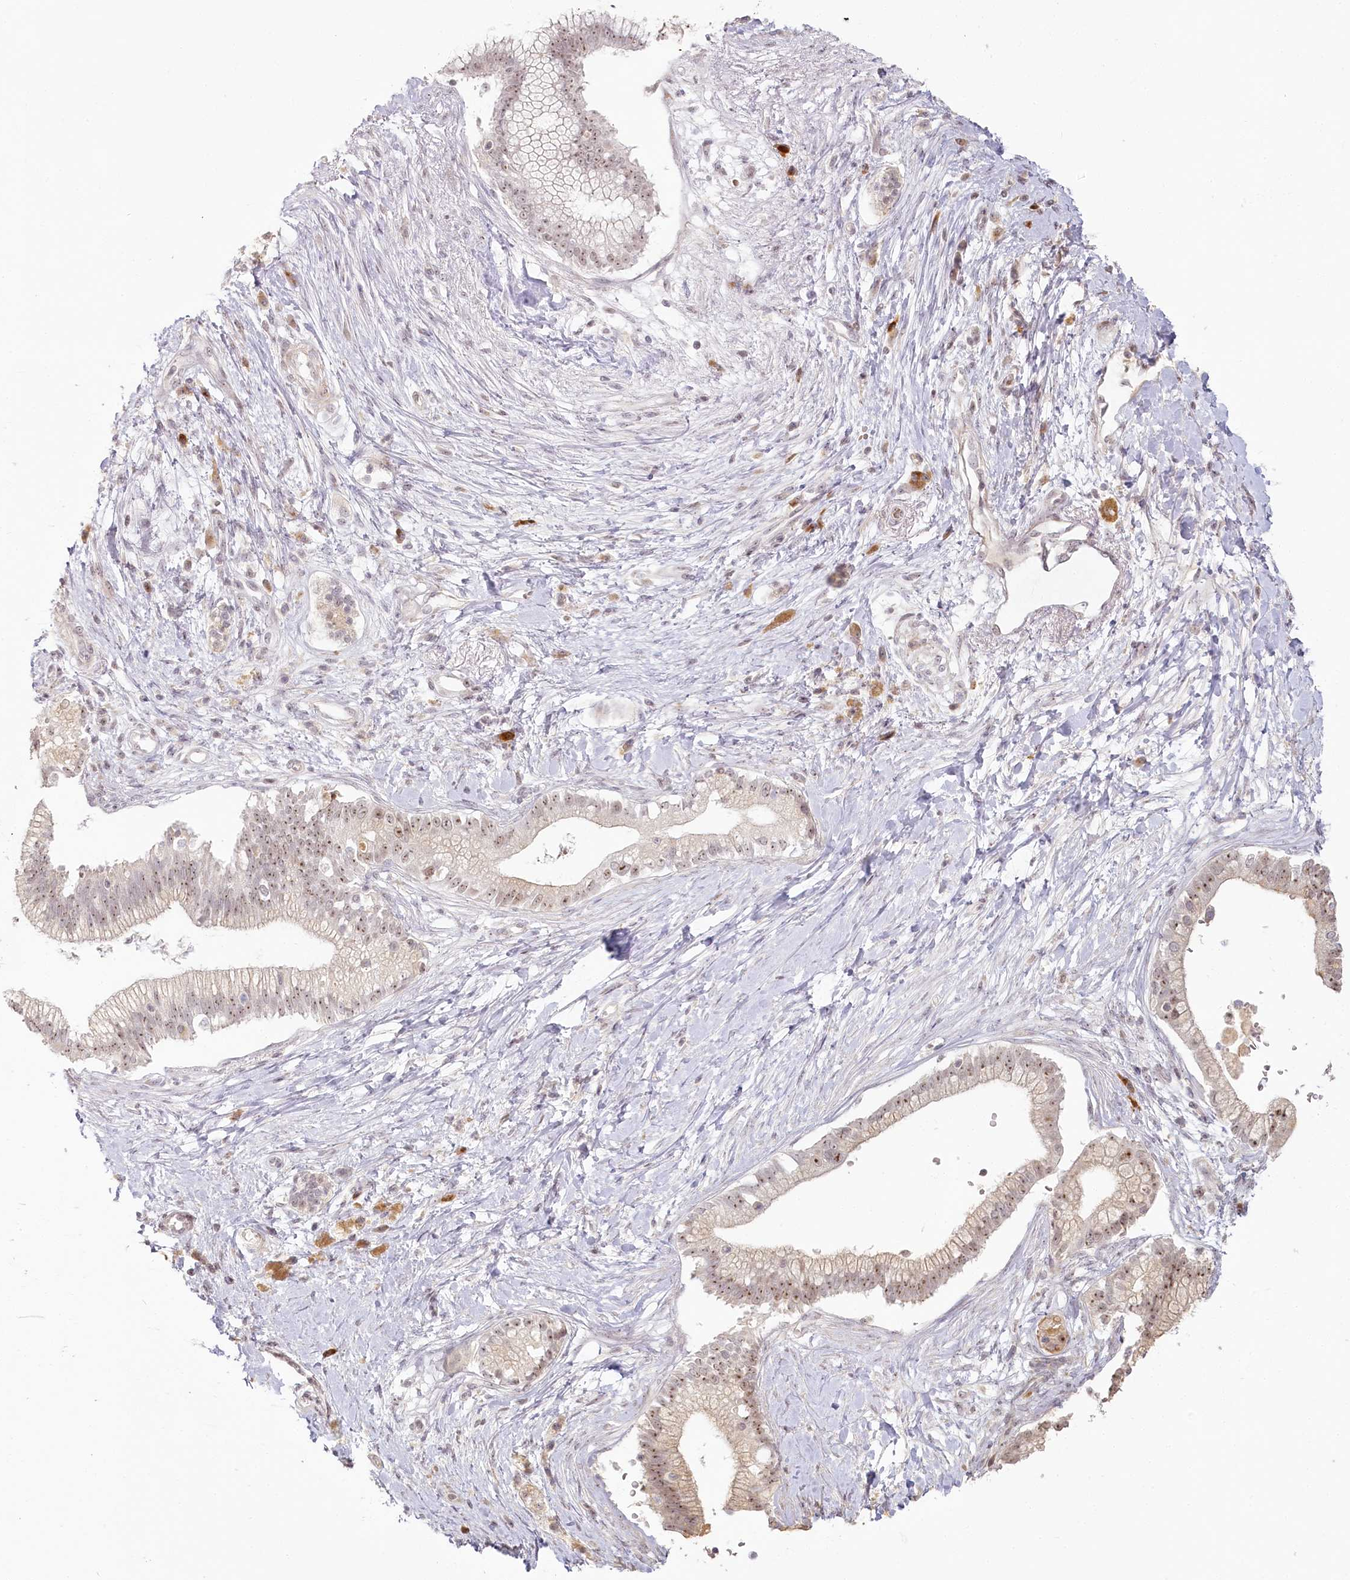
{"staining": {"intensity": "weak", "quantity": ">75%", "location": "nuclear"}, "tissue": "pancreatic cancer", "cell_type": "Tumor cells", "image_type": "cancer", "snomed": [{"axis": "morphology", "description": "Adenocarcinoma, NOS"}, {"axis": "topography", "description": "Pancreas"}], "caption": "Brown immunohistochemical staining in pancreatic cancer exhibits weak nuclear expression in about >75% of tumor cells. The protein of interest is stained brown, and the nuclei are stained in blue (DAB IHC with brightfield microscopy, high magnification).", "gene": "EXOSC7", "patient": {"sex": "male", "age": 68}}